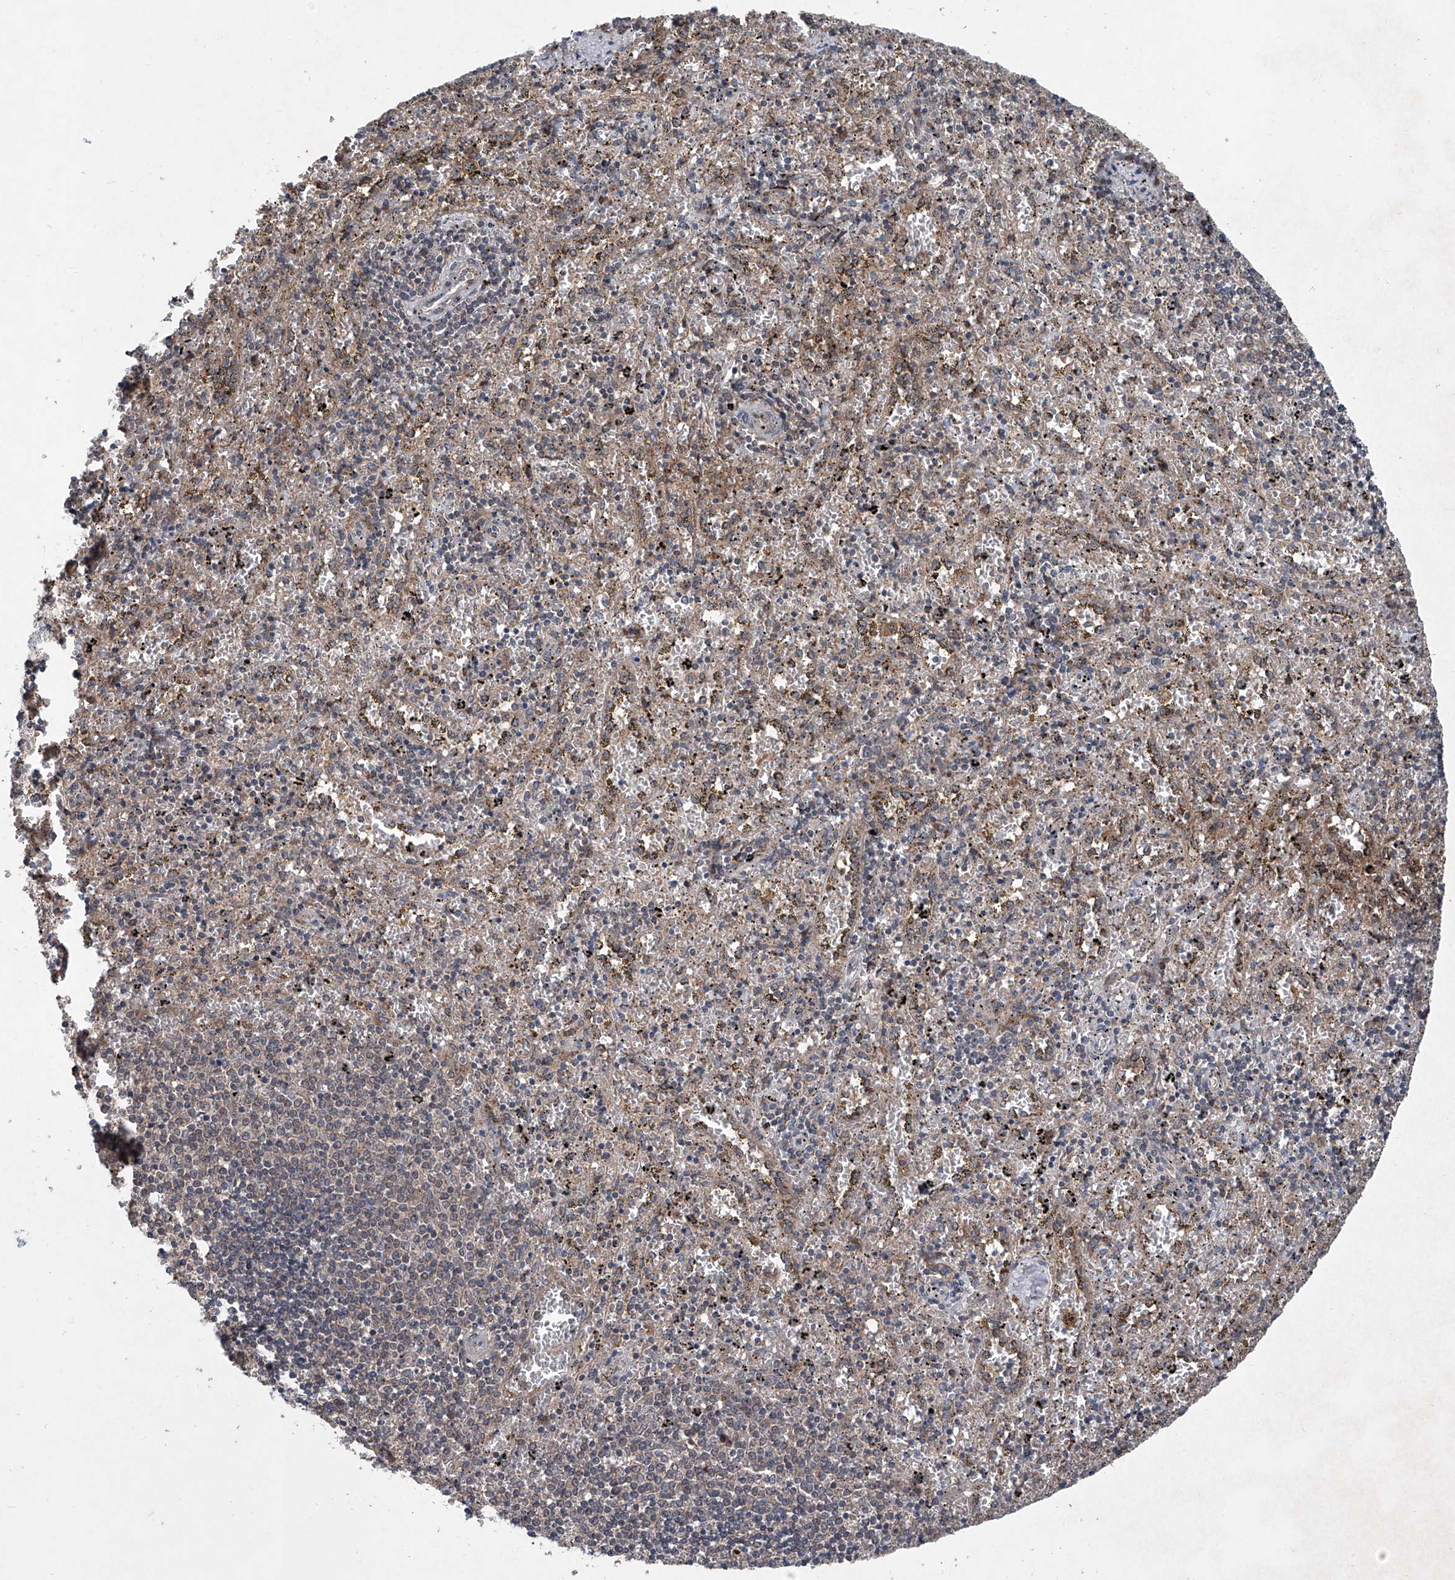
{"staining": {"intensity": "weak", "quantity": "<25%", "location": "cytoplasmic/membranous"}, "tissue": "spleen", "cell_type": "Cells in red pulp", "image_type": "normal", "snomed": [{"axis": "morphology", "description": "Normal tissue, NOS"}, {"axis": "topography", "description": "Spleen"}], "caption": "Protein analysis of unremarkable spleen demonstrates no significant staining in cells in red pulp.", "gene": "SUMF2", "patient": {"sex": "male", "age": 11}}